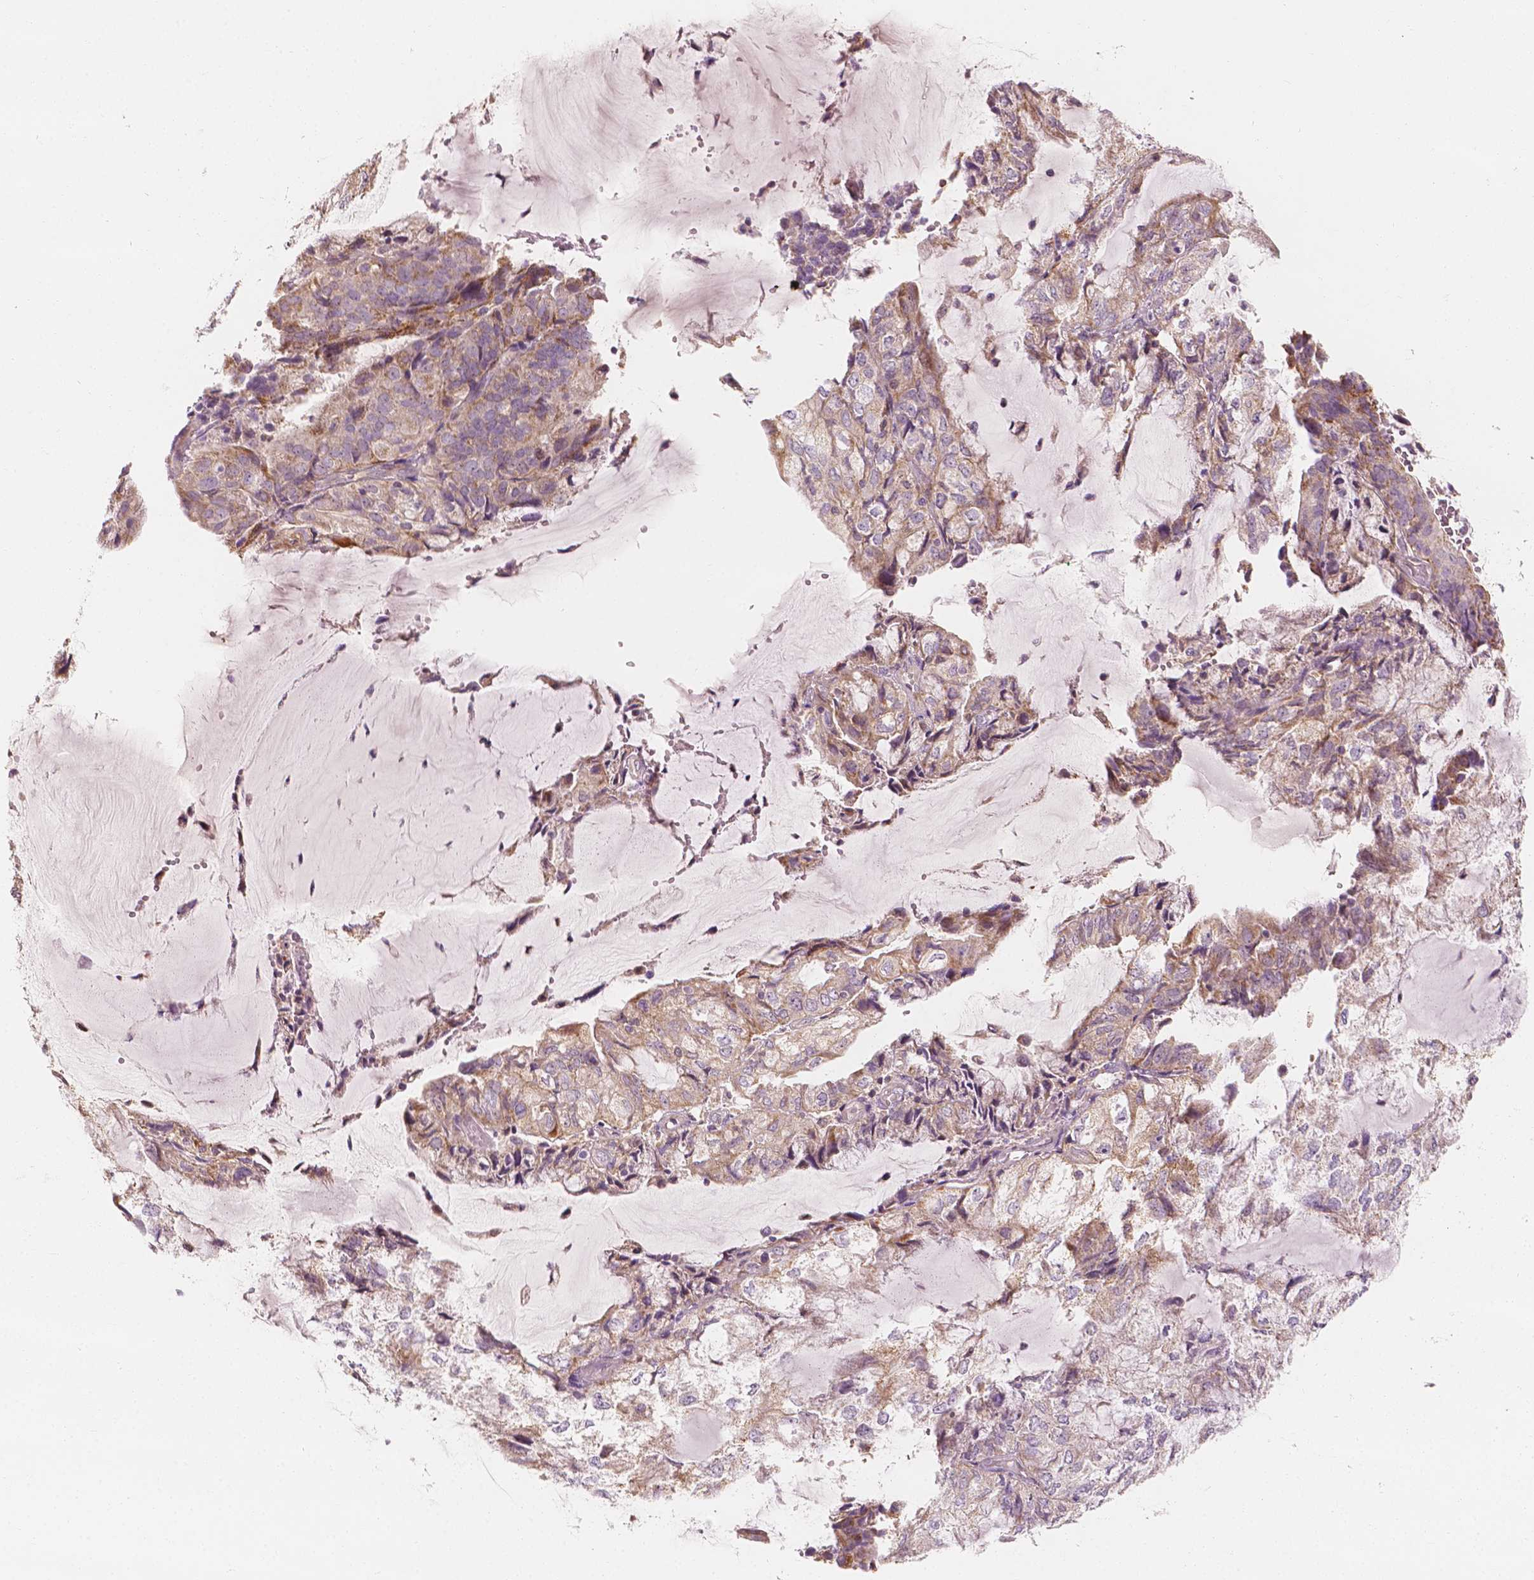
{"staining": {"intensity": "weak", "quantity": "<25%", "location": "cytoplasmic/membranous"}, "tissue": "endometrial cancer", "cell_type": "Tumor cells", "image_type": "cancer", "snomed": [{"axis": "morphology", "description": "Adenocarcinoma, NOS"}, {"axis": "topography", "description": "Endometrium"}], "caption": "Immunohistochemical staining of endometrial cancer (adenocarcinoma) displays no significant expression in tumor cells.", "gene": "SHPK", "patient": {"sex": "female", "age": 81}}